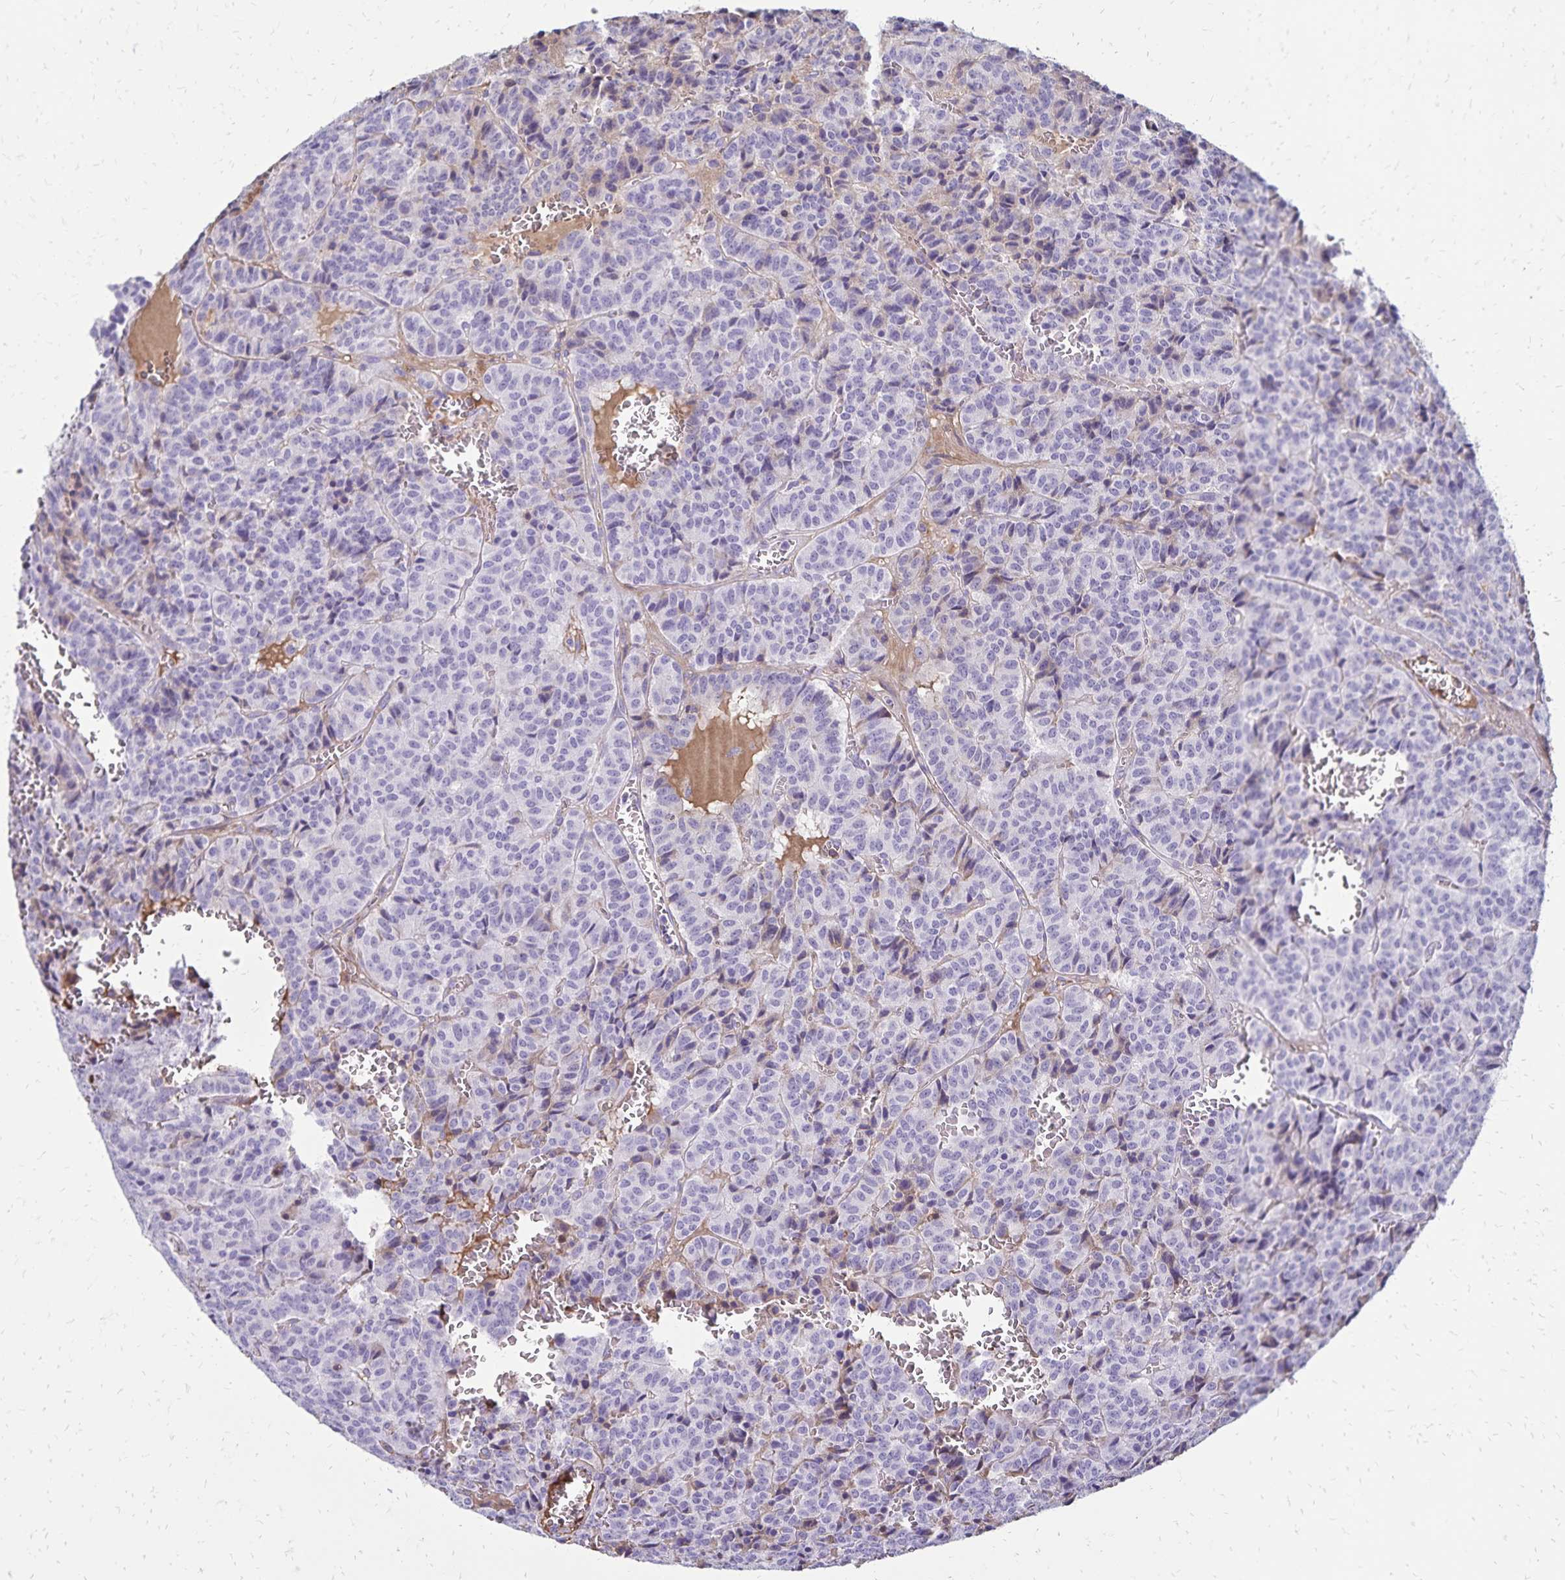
{"staining": {"intensity": "negative", "quantity": "none", "location": "none"}, "tissue": "carcinoid", "cell_type": "Tumor cells", "image_type": "cancer", "snomed": [{"axis": "morphology", "description": "Carcinoid, malignant, NOS"}, {"axis": "topography", "description": "Lung"}], "caption": "DAB (3,3'-diaminobenzidine) immunohistochemical staining of human carcinoid demonstrates no significant positivity in tumor cells.", "gene": "CD27", "patient": {"sex": "male", "age": 70}}